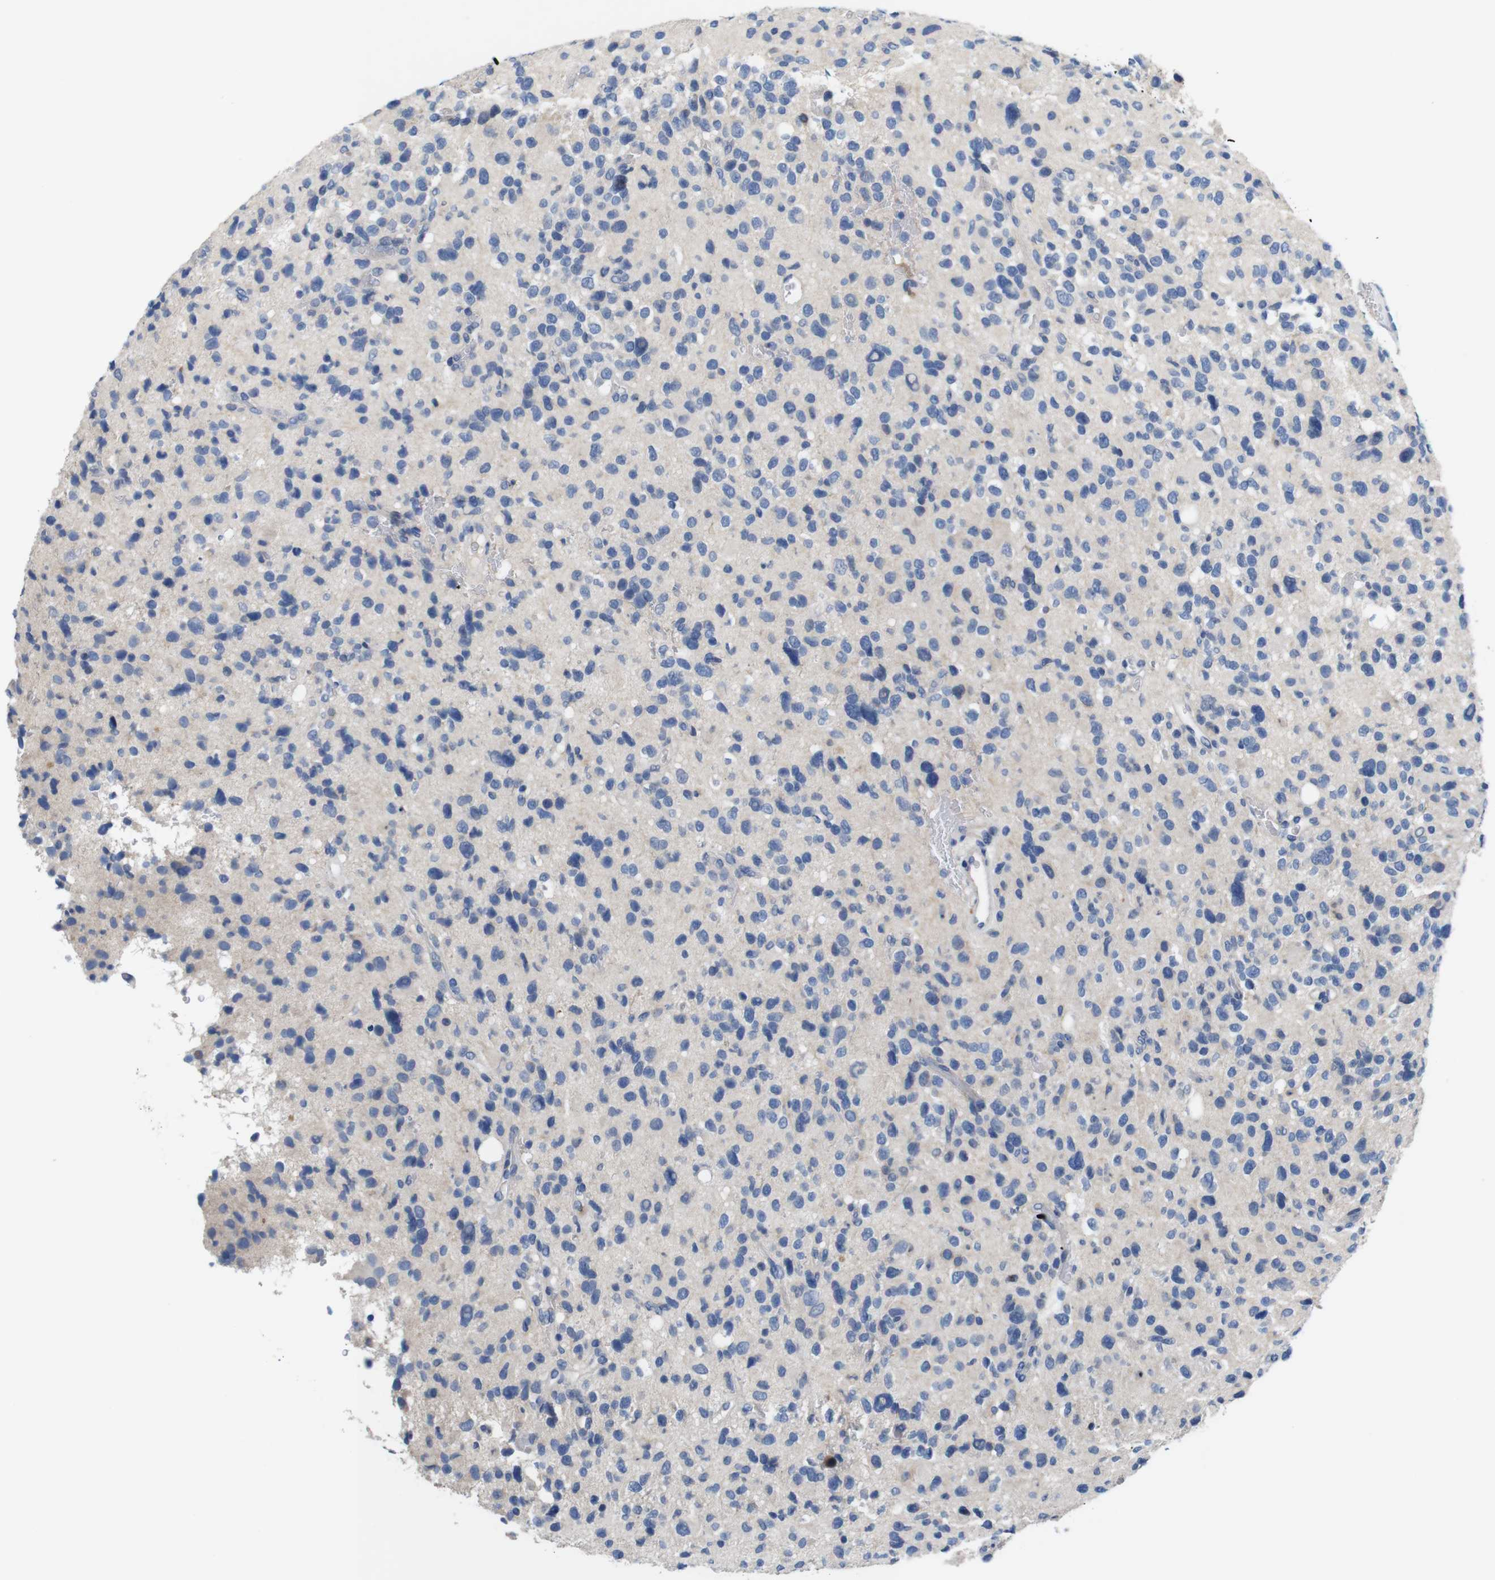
{"staining": {"intensity": "weak", "quantity": "<25%", "location": "cytoplasmic/membranous"}, "tissue": "glioma", "cell_type": "Tumor cells", "image_type": "cancer", "snomed": [{"axis": "morphology", "description": "Glioma, malignant, High grade"}, {"axis": "topography", "description": "Brain"}], "caption": "Immunohistochemistry of human malignant glioma (high-grade) exhibits no positivity in tumor cells. Nuclei are stained in blue.", "gene": "C1RL", "patient": {"sex": "male", "age": 48}}